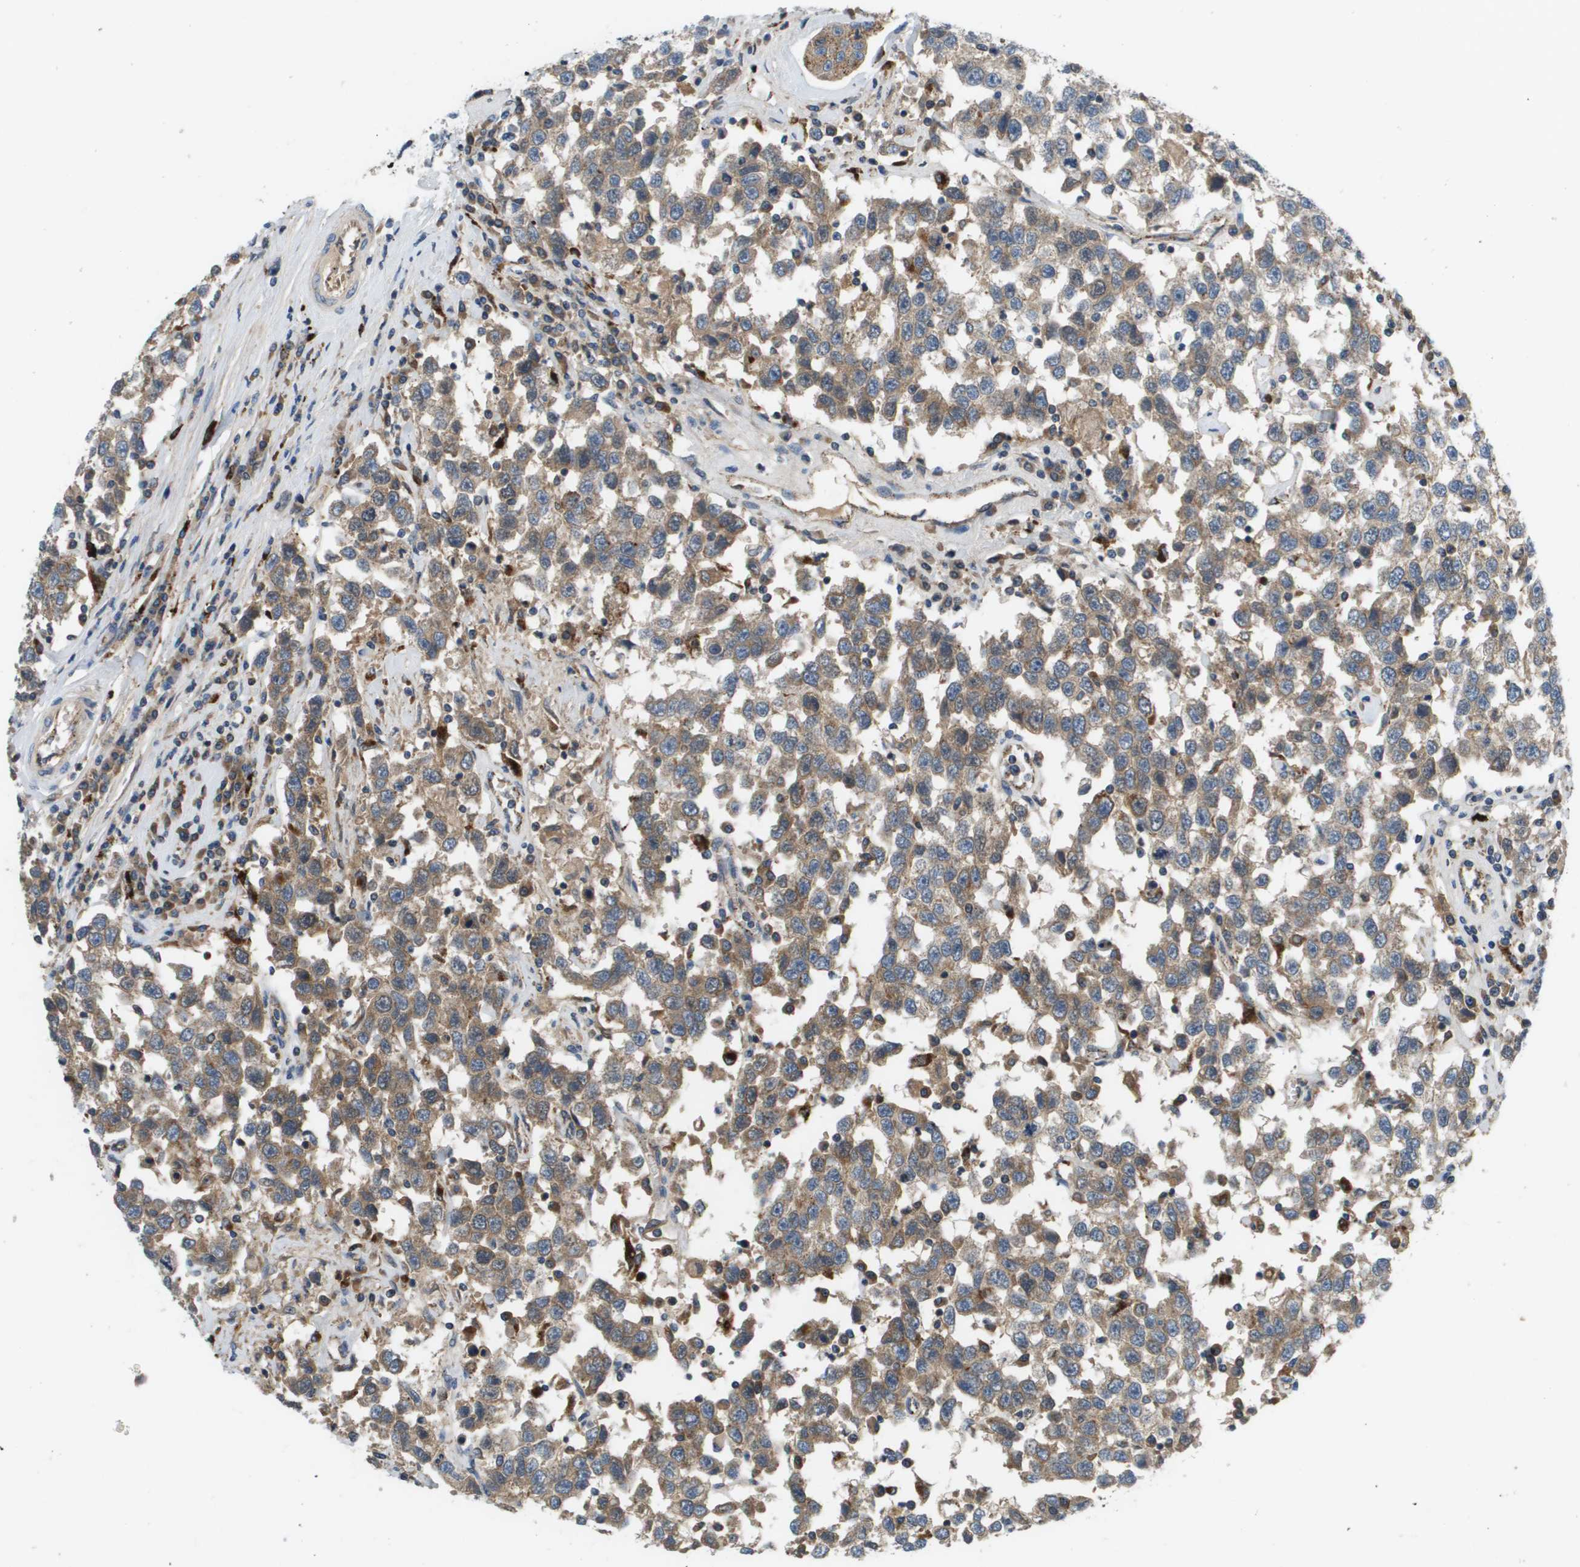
{"staining": {"intensity": "moderate", "quantity": ">75%", "location": "cytoplasmic/membranous"}, "tissue": "testis cancer", "cell_type": "Tumor cells", "image_type": "cancer", "snomed": [{"axis": "morphology", "description": "Seminoma, NOS"}, {"axis": "topography", "description": "Testis"}], "caption": "Seminoma (testis) was stained to show a protein in brown. There is medium levels of moderate cytoplasmic/membranous expression in about >75% of tumor cells. (DAB (3,3'-diaminobenzidine) IHC with brightfield microscopy, high magnification).", "gene": "SLC25A20", "patient": {"sex": "male", "age": 41}}